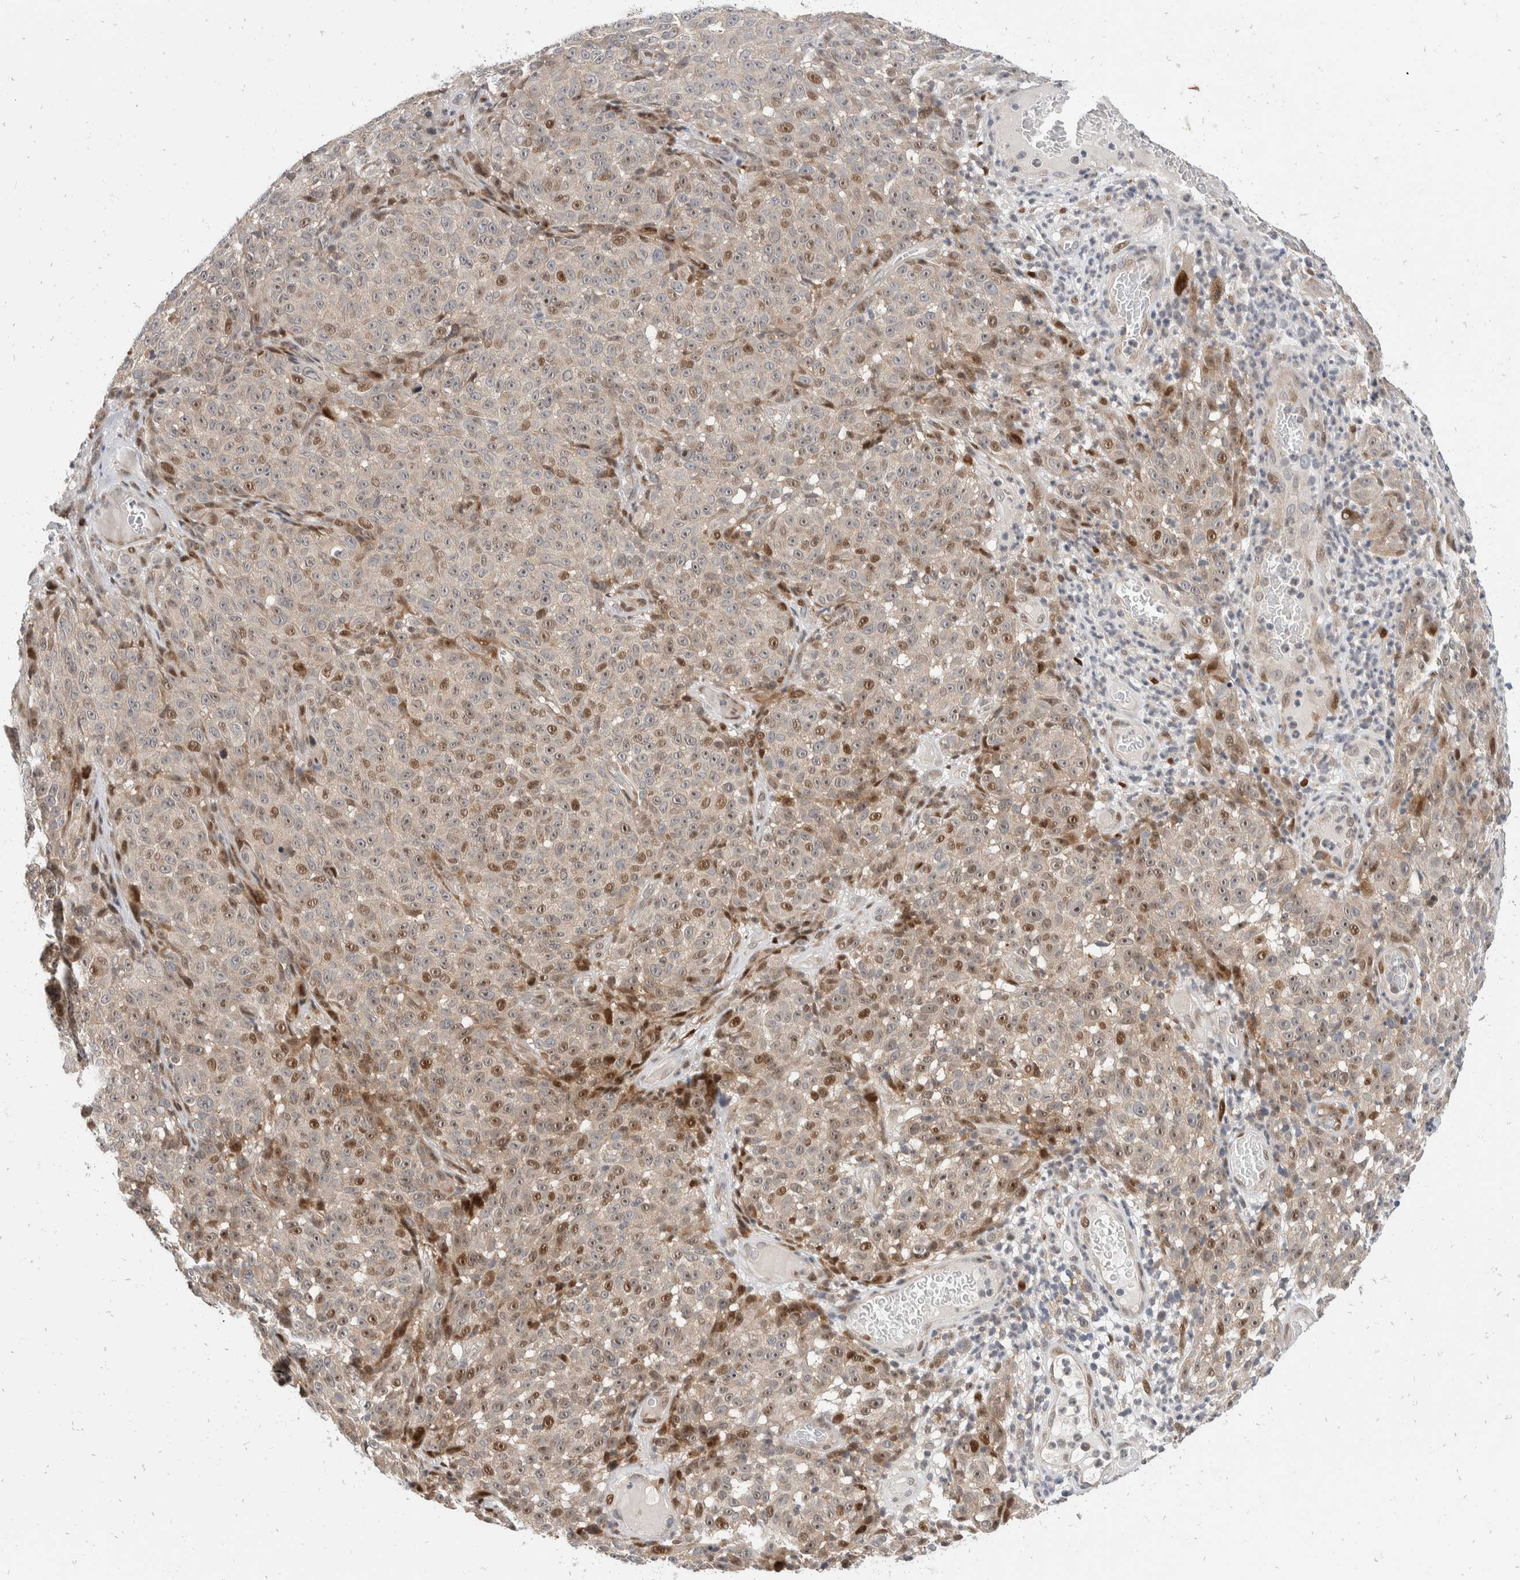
{"staining": {"intensity": "moderate", "quantity": "25%-75%", "location": "nuclear"}, "tissue": "melanoma", "cell_type": "Tumor cells", "image_type": "cancer", "snomed": [{"axis": "morphology", "description": "Malignant melanoma, NOS"}, {"axis": "topography", "description": "Skin"}], "caption": "Immunohistochemistry (DAB) staining of melanoma reveals moderate nuclear protein expression in about 25%-75% of tumor cells. The staining was performed using DAB (3,3'-diaminobenzidine) to visualize the protein expression in brown, while the nuclei were stained in blue with hematoxylin (Magnification: 20x).", "gene": "ZNF703", "patient": {"sex": "female", "age": 82}}